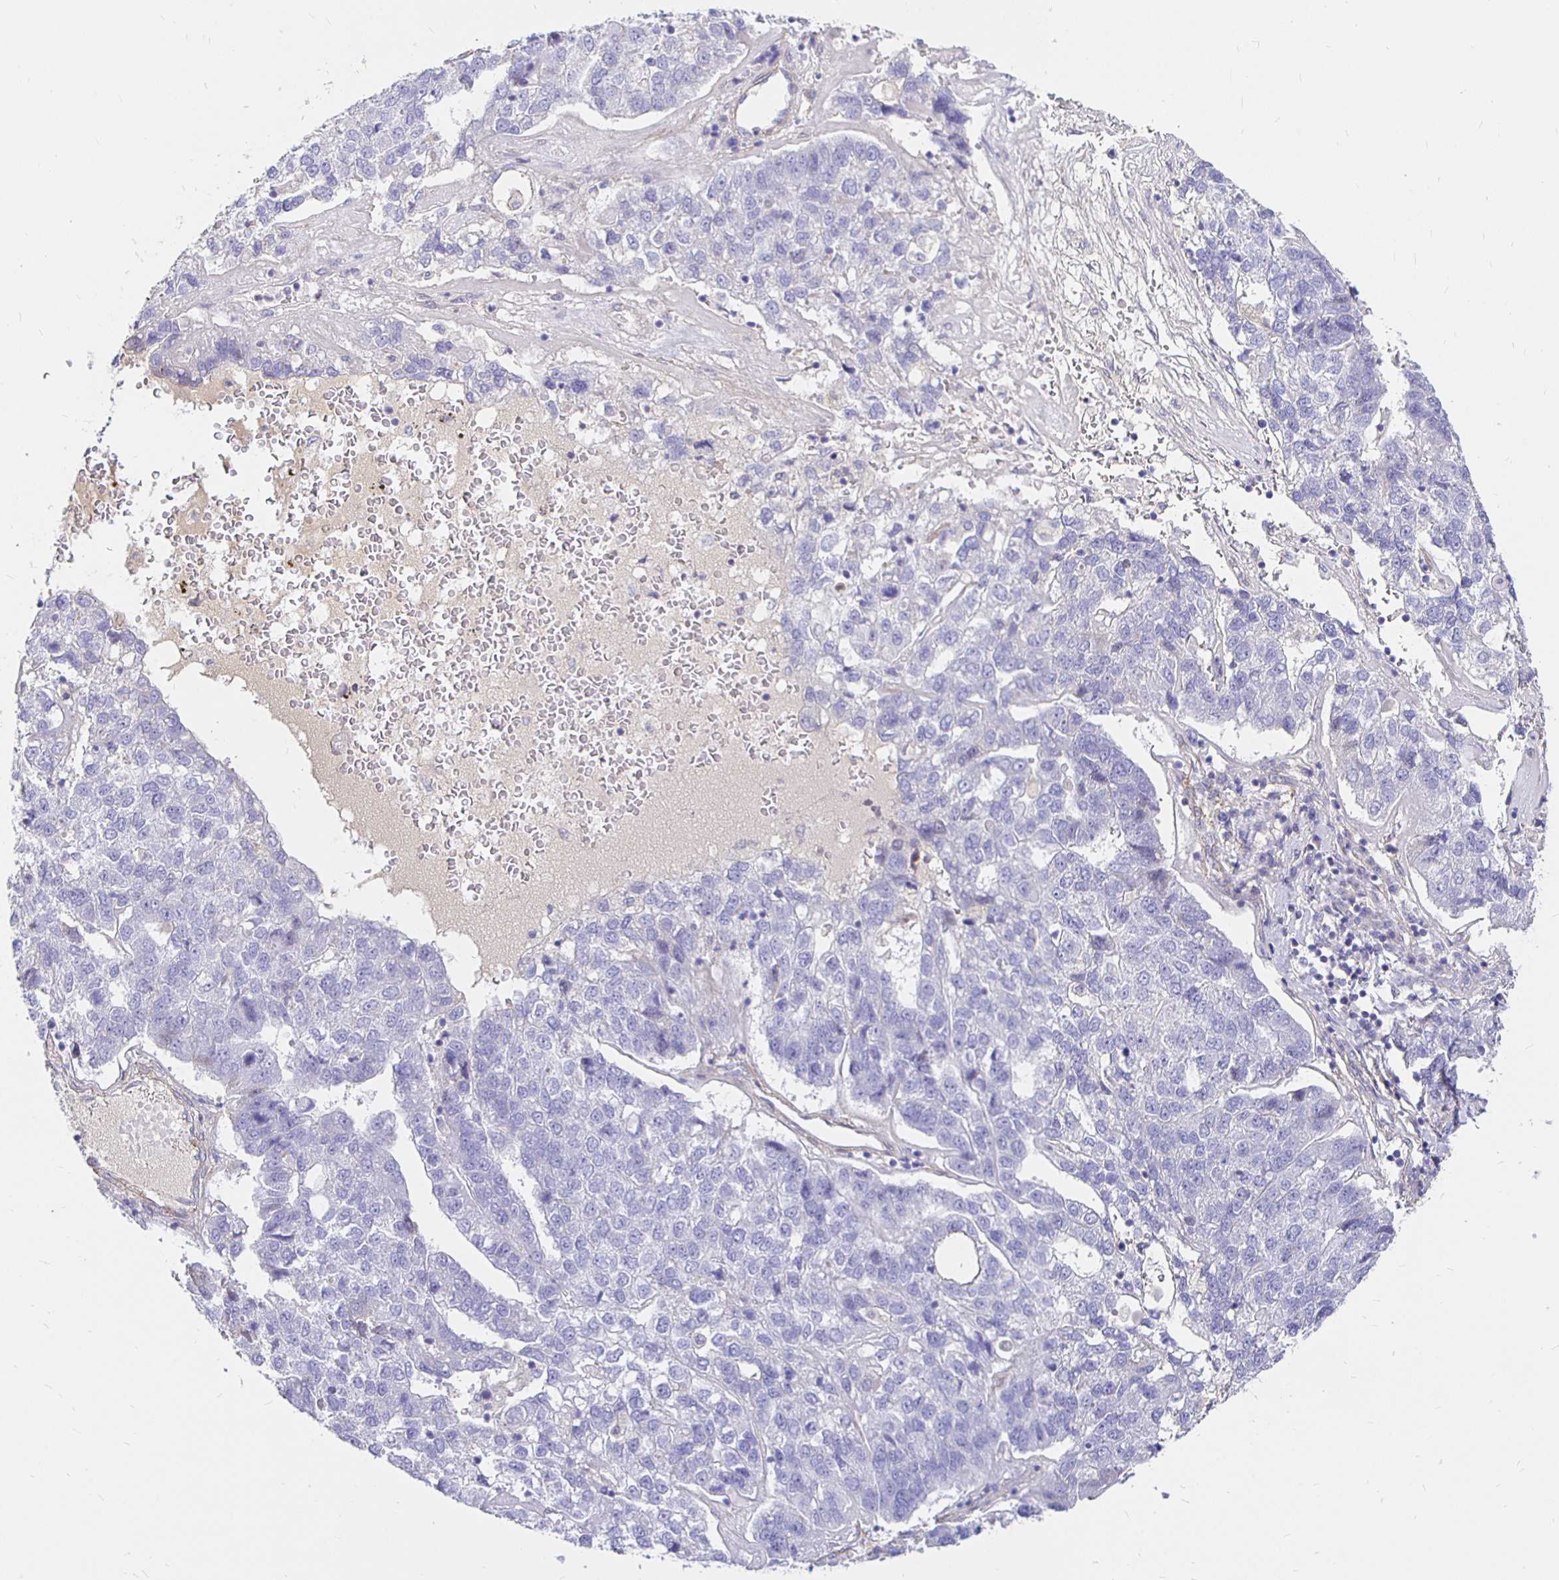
{"staining": {"intensity": "negative", "quantity": "none", "location": "none"}, "tissue": "pancreatic cancer", "cell_type": "Tumor cells", "image_type": "cancer", "snomed": [{"axis": "morphology", "description": "Adenocarcinoma, NOS"}, {"axis": "topography", "description": "Pancreas"}], "caption": "IHC photomicrograph of pancreatic cancer (adenocarcinoma) stained for a protein (brown), which displays no positivity in tumor cells.", "gene": "PALM2AKAP2", "patient": {"sex": "female", "age": 61}}